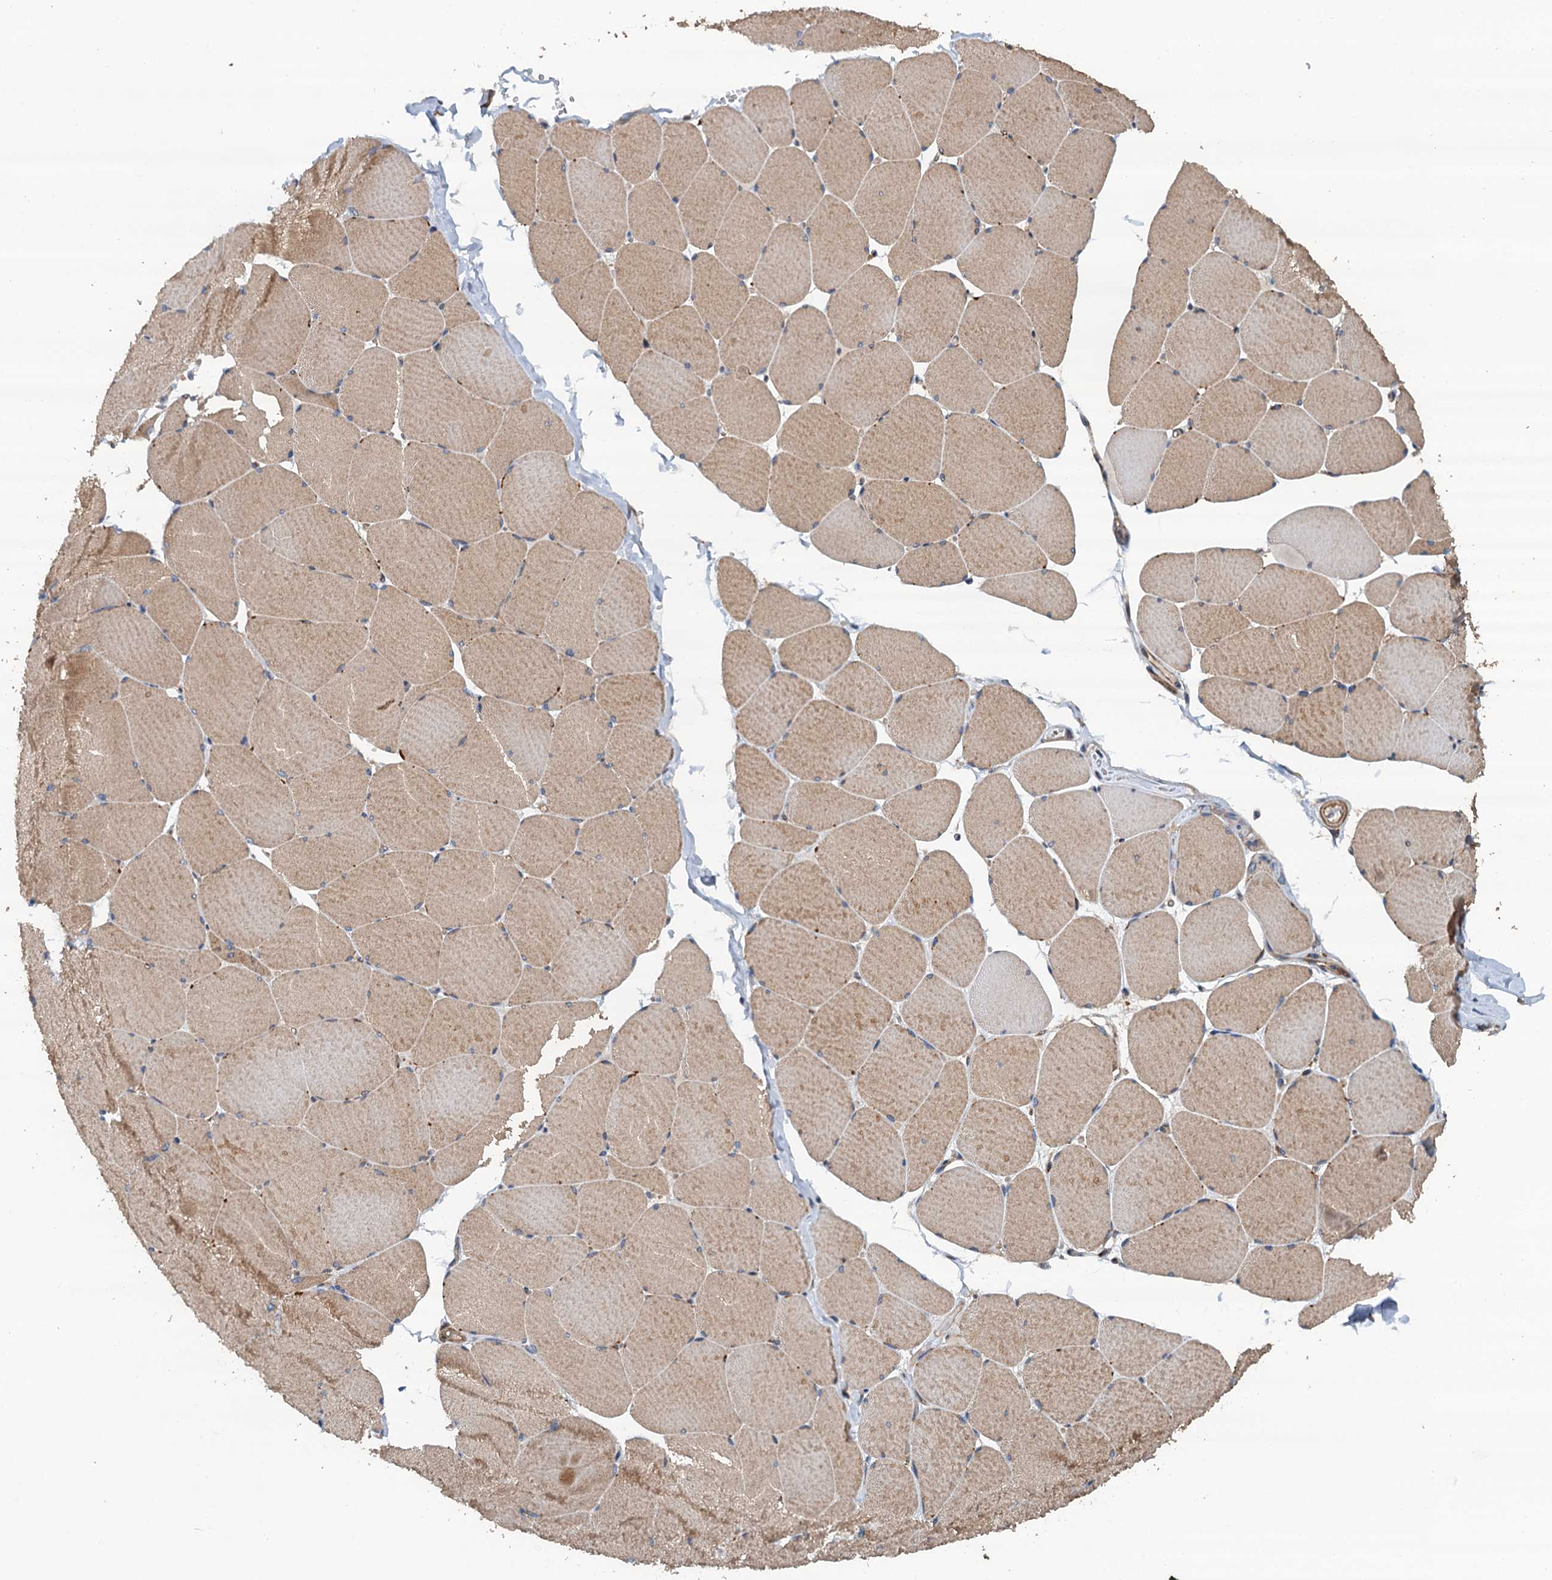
{"staining": {"intensity": "moderate", "quantity": "25%-75%", "location": "cytoplasmic/membranous"}, "tissue": "skeletal muscle", "cell_type": "Myocytes", "image_type": "normal", "snomed": [{"axis": "morphology", "description": "Normal tissue, NOS"}, {"axis": "topography", "description": "Skeletal muscle"}, {"axis": "topography", "description": "Head-Neck"}], "caption": "Benign skeletal muscle was stained to show a protein in brown. There is medium levels of moderate cytoplasmic/membranous expression in approximately 25%-75% of myocytes. Nuclei are stained in blue.", "gene": "COG3", "patient": {"sex": "male", "age": 66}}